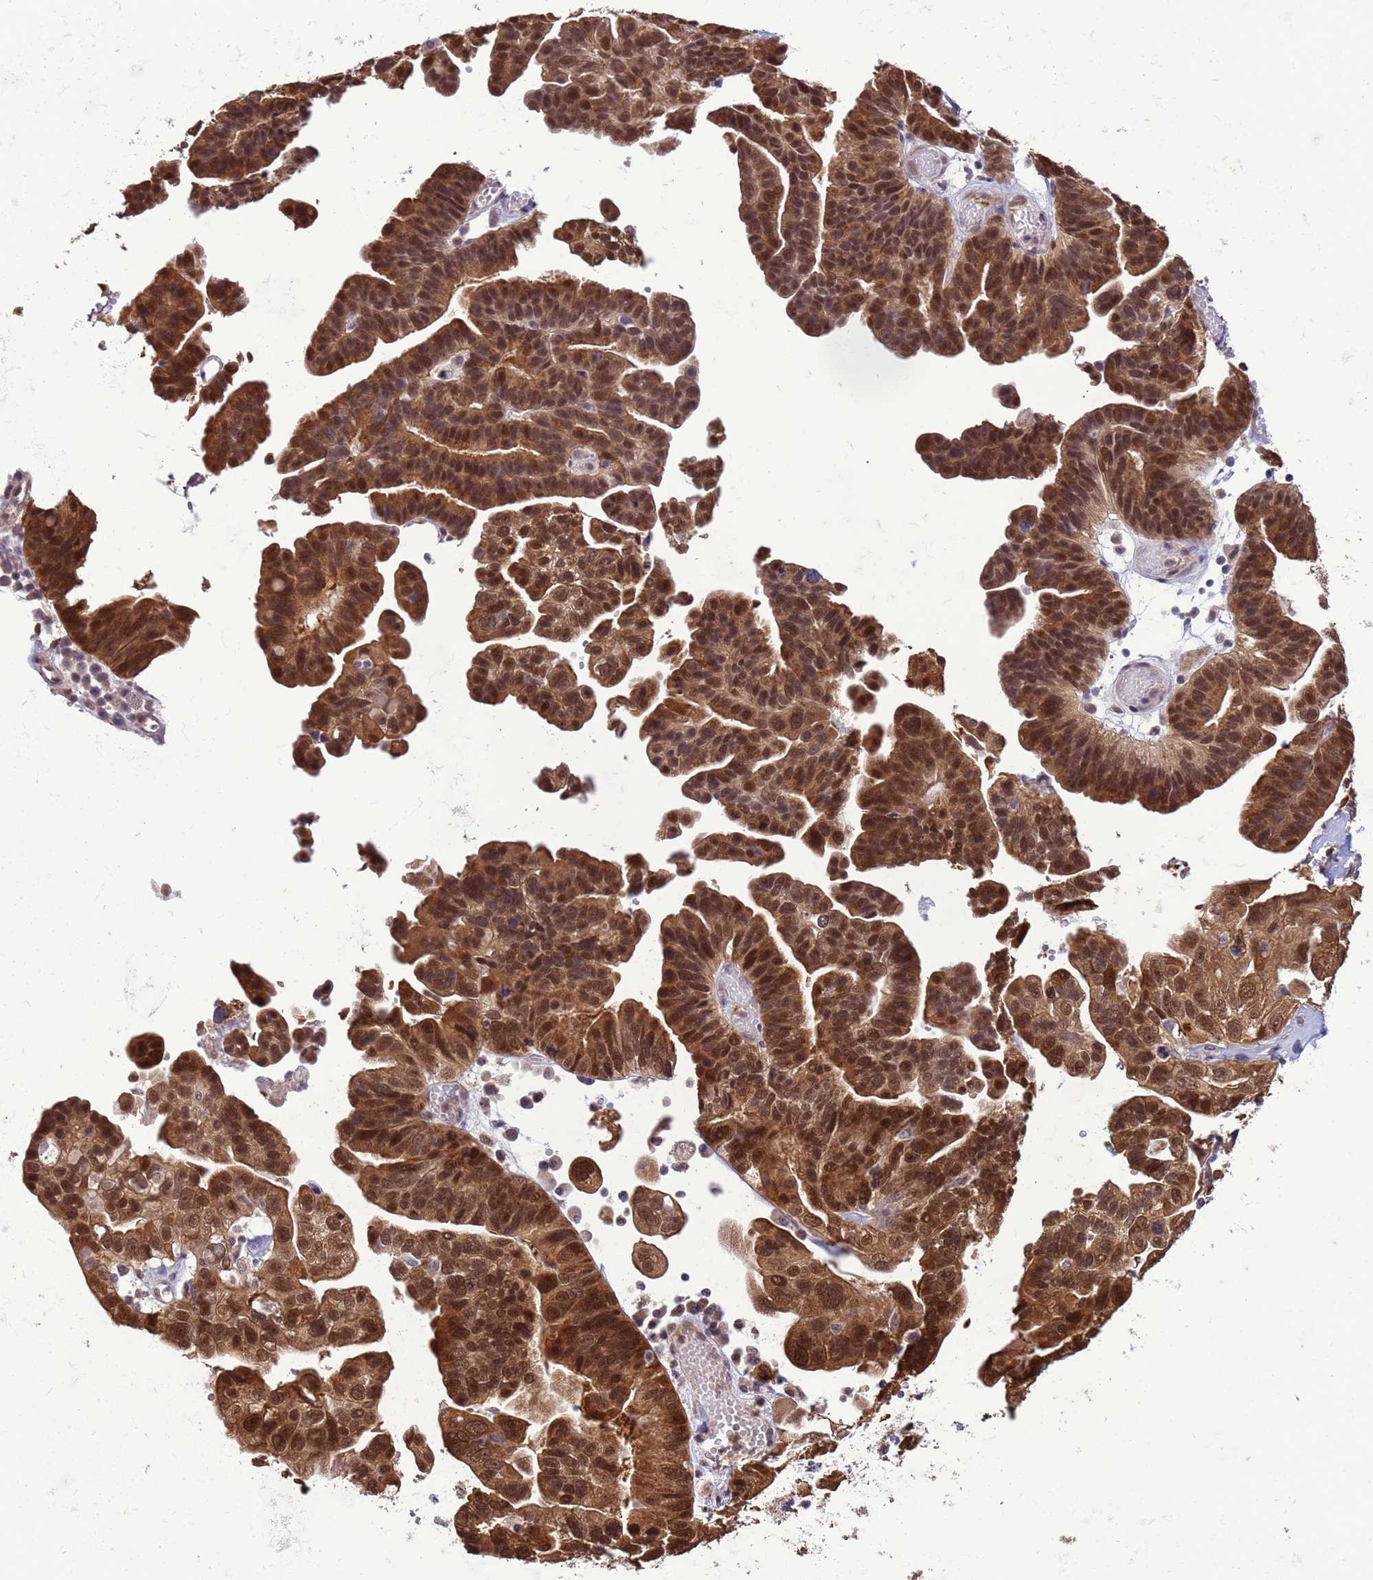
{"staining": {"intensity": "strong", "quantity": ">75%", "location": "cytoplasmic/membranous,nuclear"}, "tissue": "ovarian cancer", "cell_type": "Tumor cells", "image_type": "cancer", "snomed": [{"axis": "morphology", "description": "Cystadenocarcinoma, serous, NOS"}, {"axis": "topography", "description": "Ovary"}], "caption": "Immunohistochemistry (IHC) photomicrograph of human serous cystadenocarcinoma (ovarian) stained for a protein (brown), which shows high levels of strong cytoplasmic/membranous and nuclear expression in about >75% of tumor cells.", "gene": "ZBTB5", "patient": {"sex": "female", "age": 56}}